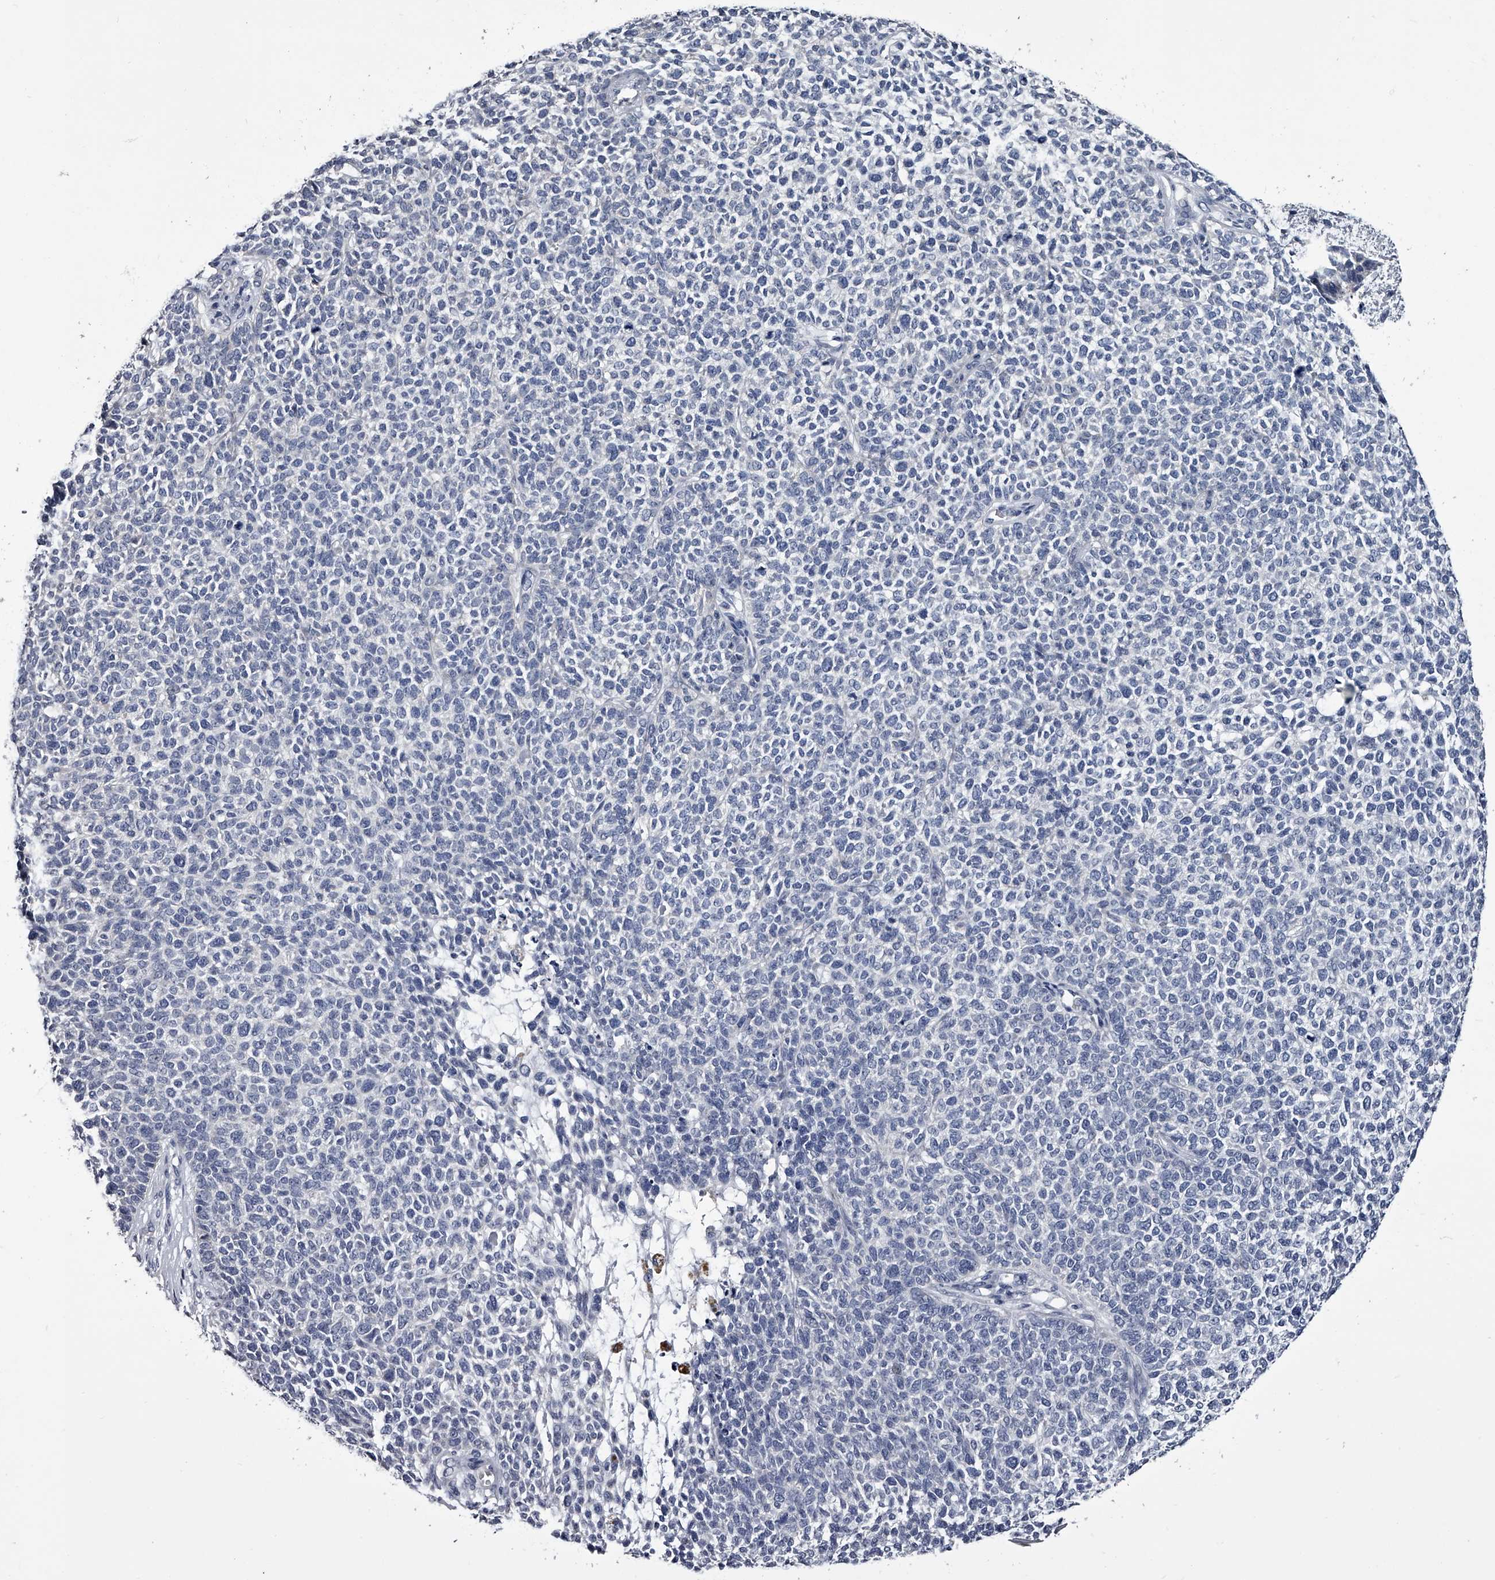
{"staining": {"intensity": "negative", "quantity": "none", "location": "none"}, "tissue": "skin cancer", "cell_type": "Tumor cells", "image_type": "cancer", "snomed": [{"axis": "morphology", "description": "Basal cell carcinoma"}, {"axis": "topography", "description": "Skin"}], "caption": "Tumor cells show no significant protein expression in skin cancer. The staining was performed using DAB to visualize the protein expression in brown, while the nuclei were stained in blue with hematoxylin (Magnification: 20x).", "gene": "GAPVD1", "patient": {"sex": "female", "age": 84}}